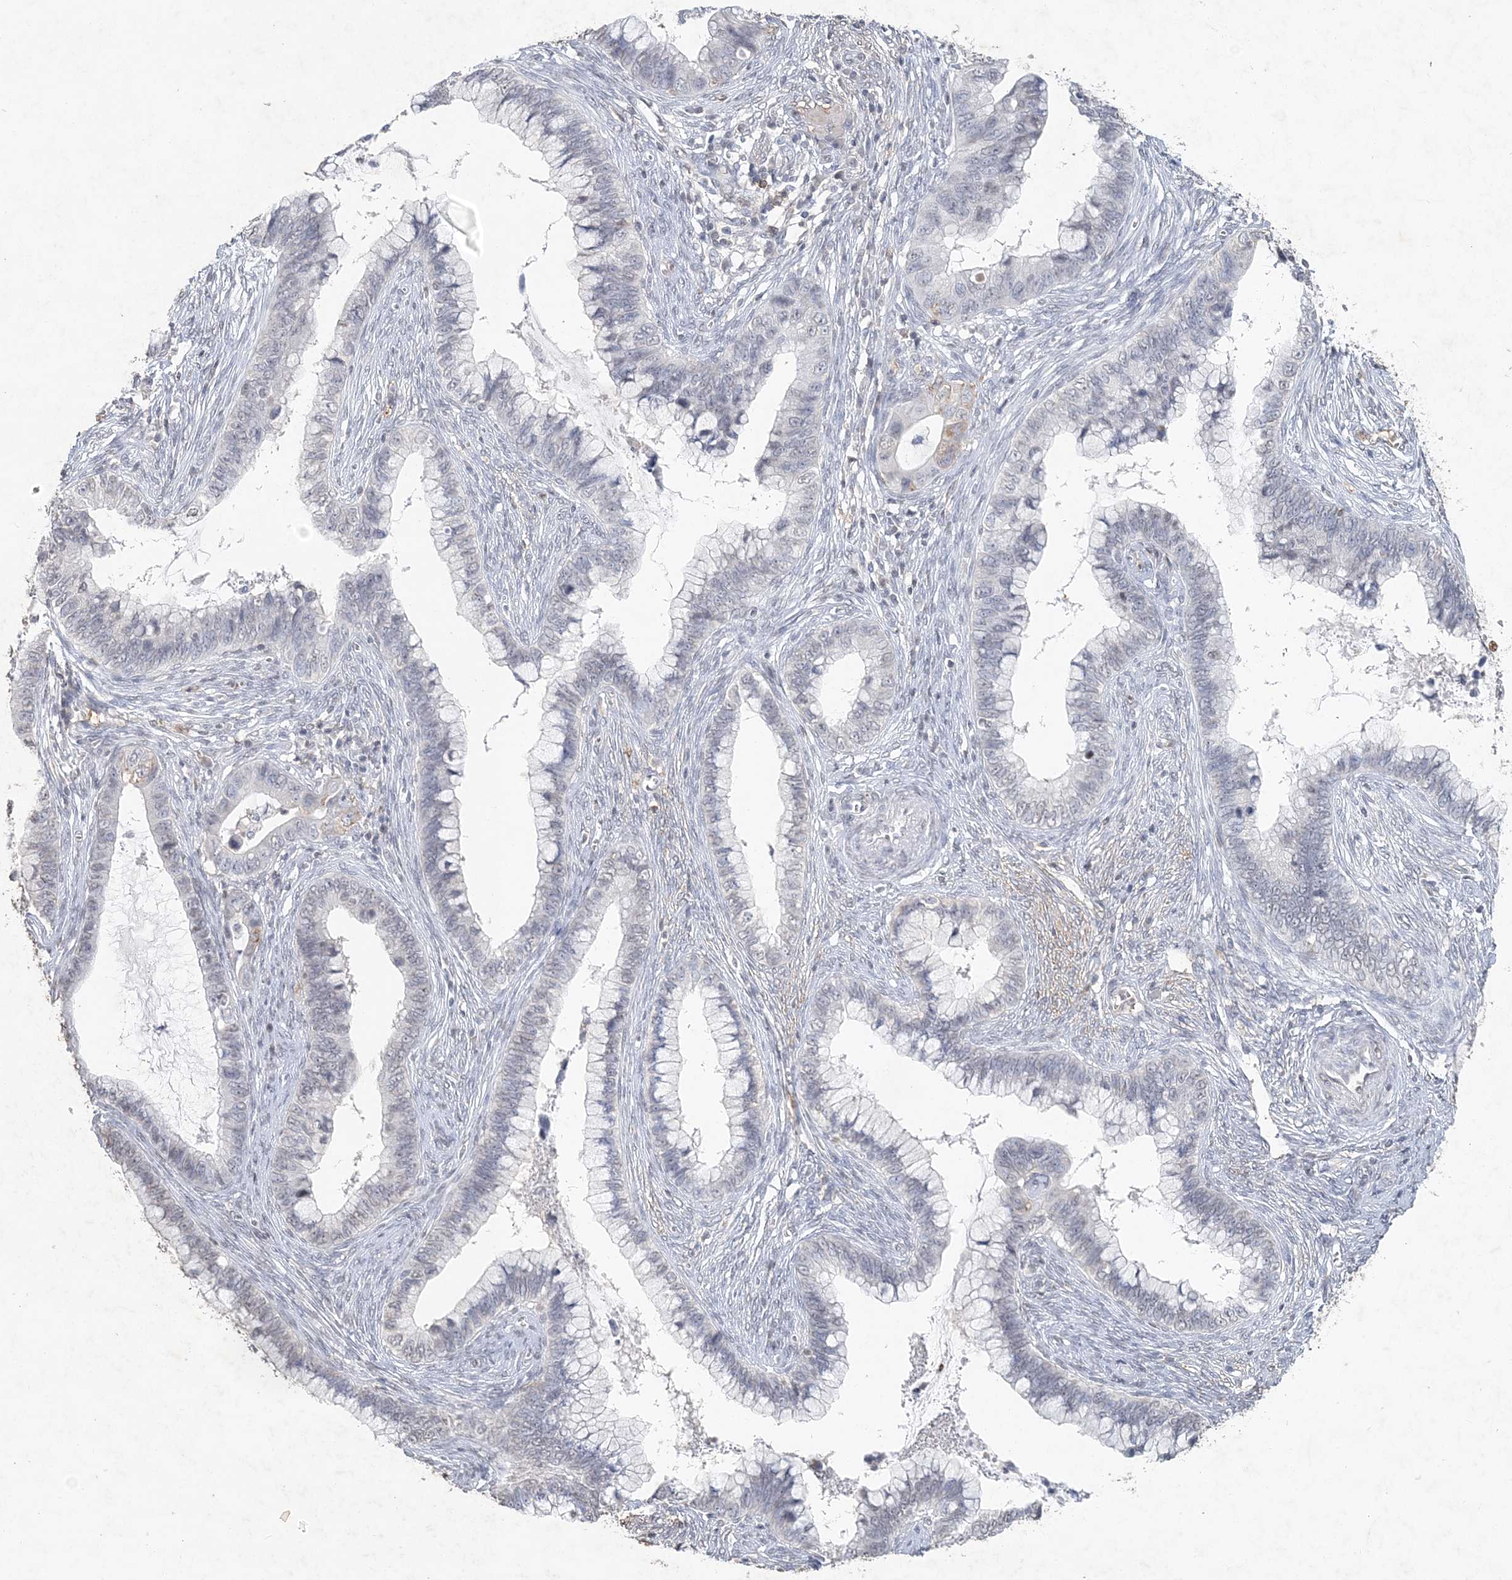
{"staining": {"intensity": "negative", "quantity": "none", "location": "none"}, "tissue": "cervical cancer", "cell_type": "Tumor cells", "image_type": "cancer", "snomed": [{"axis": "morphology", "description": "Adenocarcinoma, NOS"}, {"axis": "topography", "description": "Cervix"}], "caption": "Image shows no significant protein staining in tumor cells of cervical cancer (adenocarcinoma).", "gene": "PDCD1", "patient": {"sex": "female", "age": 44}}